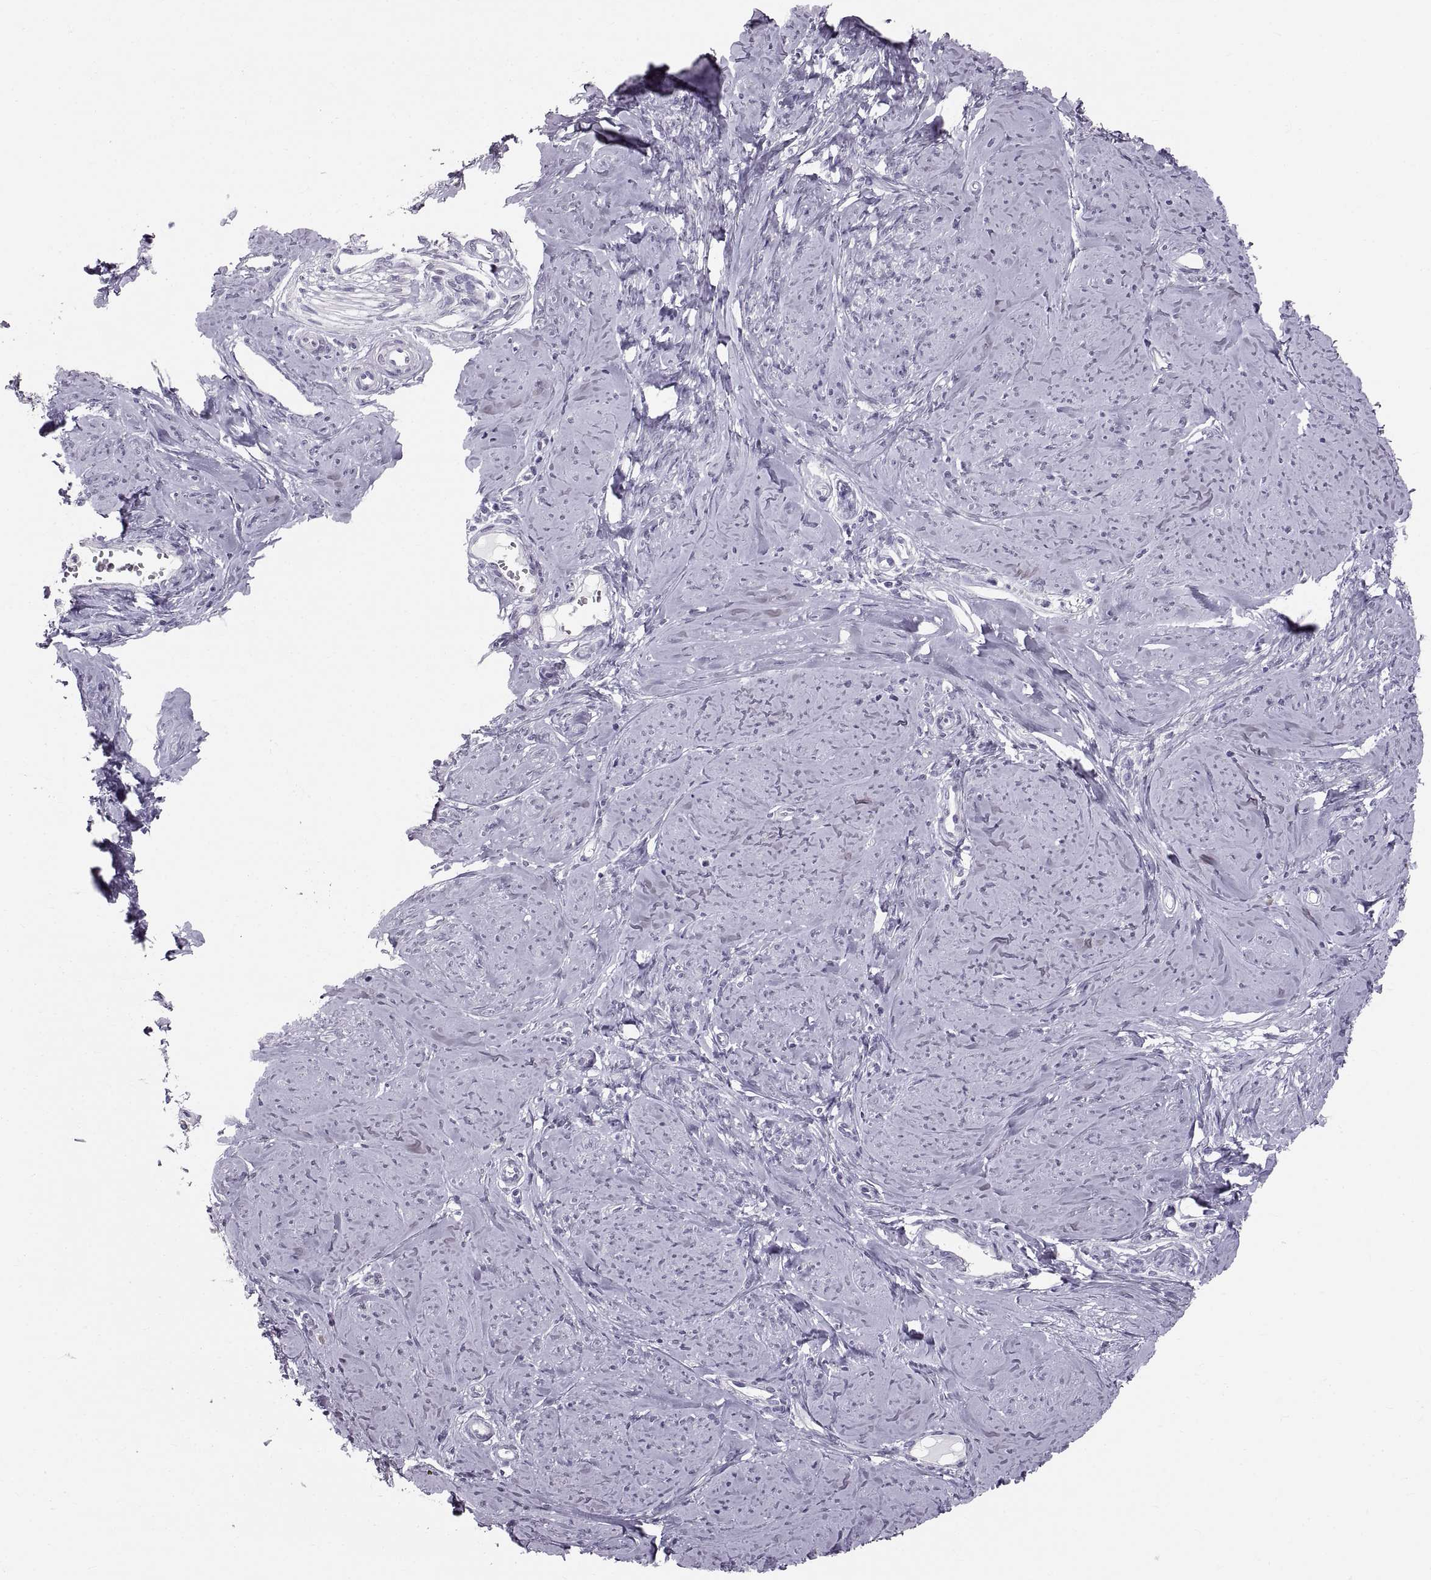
{"staining": {"intensity": "negative", "quantity": "none", "location": "none"}, "tissue": "smooth muscle", "cell_type": "Smooth muscle cells", "image_type": "normal", "snomed": [{"axis": "morphology", "description": "Normal tissue, NOS"}, {"axis": "topography", "description": "Smooth muscle"}], "caption": "Smooth muscle cells show no significant protein staining in normal smooth muscle. (Stains: DAB (3,3'-diaminobenzidine) immunohistochemistry (IHC) with hematoxylin counter stain, Microscopy: brightfield microscopy at high magnification).", "gene": "WBP2NL", "patient": {"sex": "female", "age": 48}}